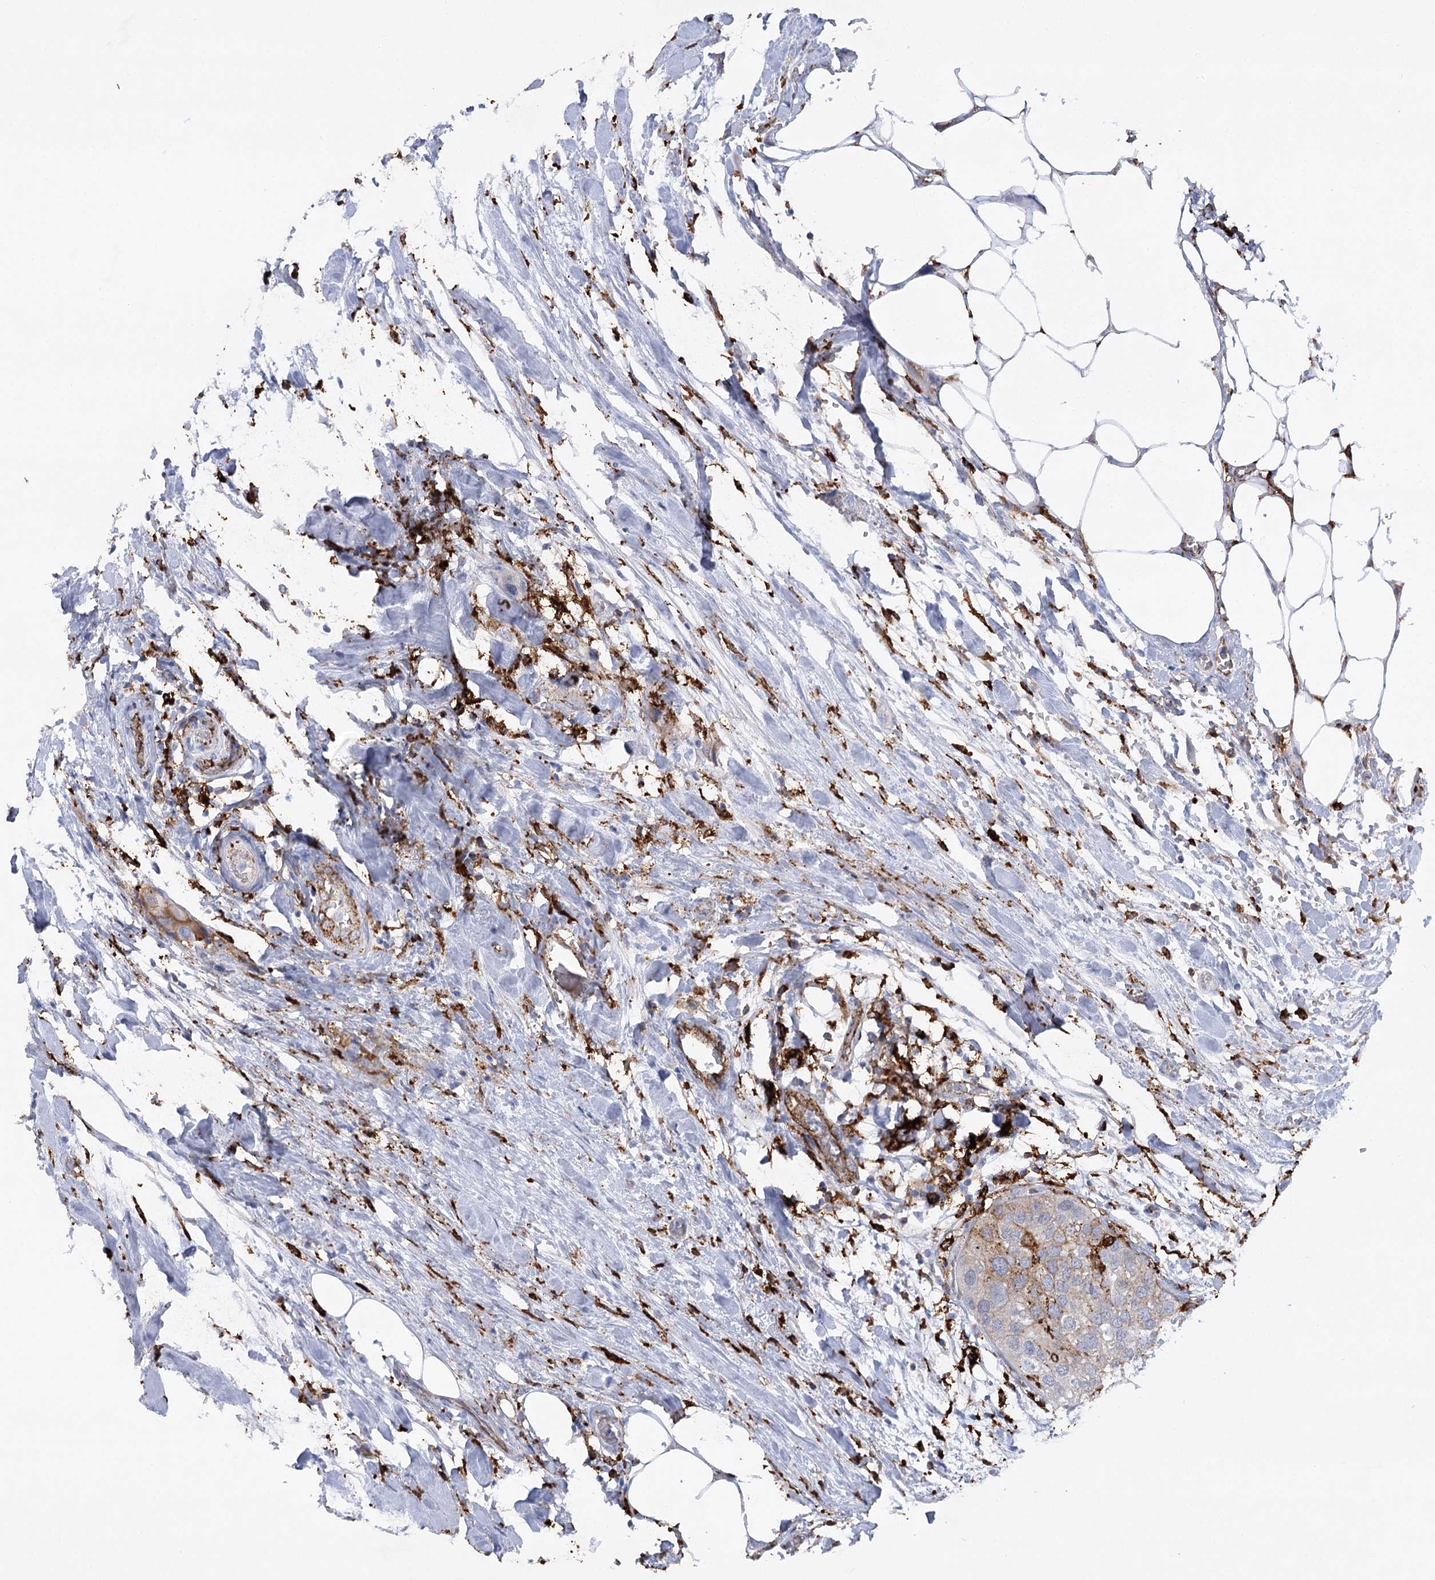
{"staining": {"intensity": "negative", "quantity": "none", "location": "none"}, "tissue": "urothelial cancer", "cell_type": "Tumor cells", "image_type": "cancer", "snomed": [{"axis": "morphology", "description": "Urothelial carcinoma, High grade"}, {"axis": "topography", "description": "Urinary bladder"}], "caption": "A photomicrograph of urothelial cancer stained for a protein shows no brown staining in tumor cells. (Brightfield microscopy of DAB (3,3'-diaminobenzidine) immunohistochemistry (IHC) at high magnification).", "gene": "PIWIL4", "patient": {"sex": "male", "age": 64}}